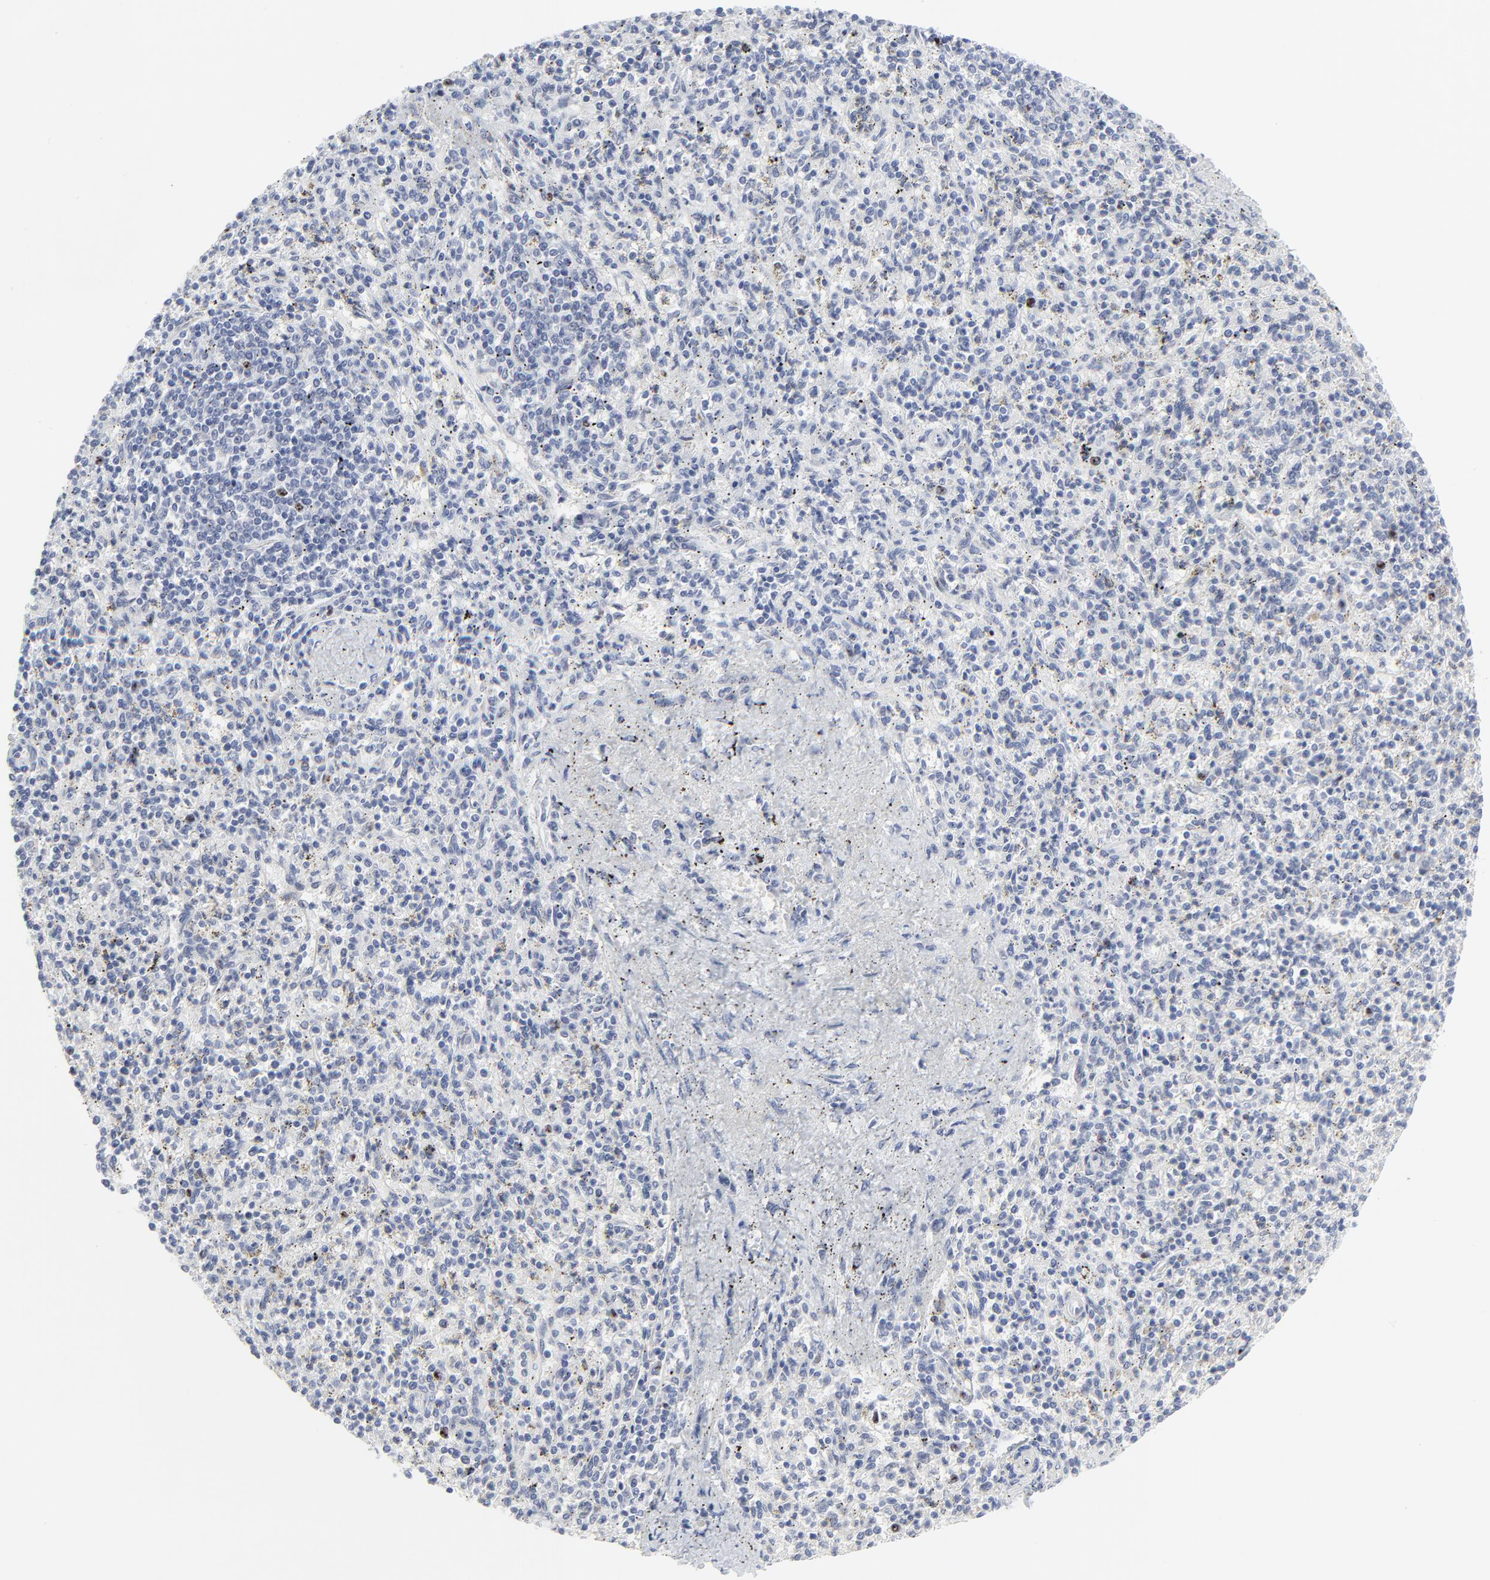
{"staining": {"intensity": "negative", "quantity": "none", "location": "none"}, "tissue": "spleen", "cell_type": "Cells in red pulp", "image_type": "normal", "snomed": [{"axis": "morphology", "description": "Normal tissue, NOS"}, {"axis": "topography", "description": "Spleen"}], "caption": "Micrograph shows no protein positivity in cells in red pulp of benign spleen. The staining is performed using DAB brown chromogen with nuclei counter-stained in using hematoxylin.", "gene": "ZNF589", "patient": {"sex": "male", "age": 72}}